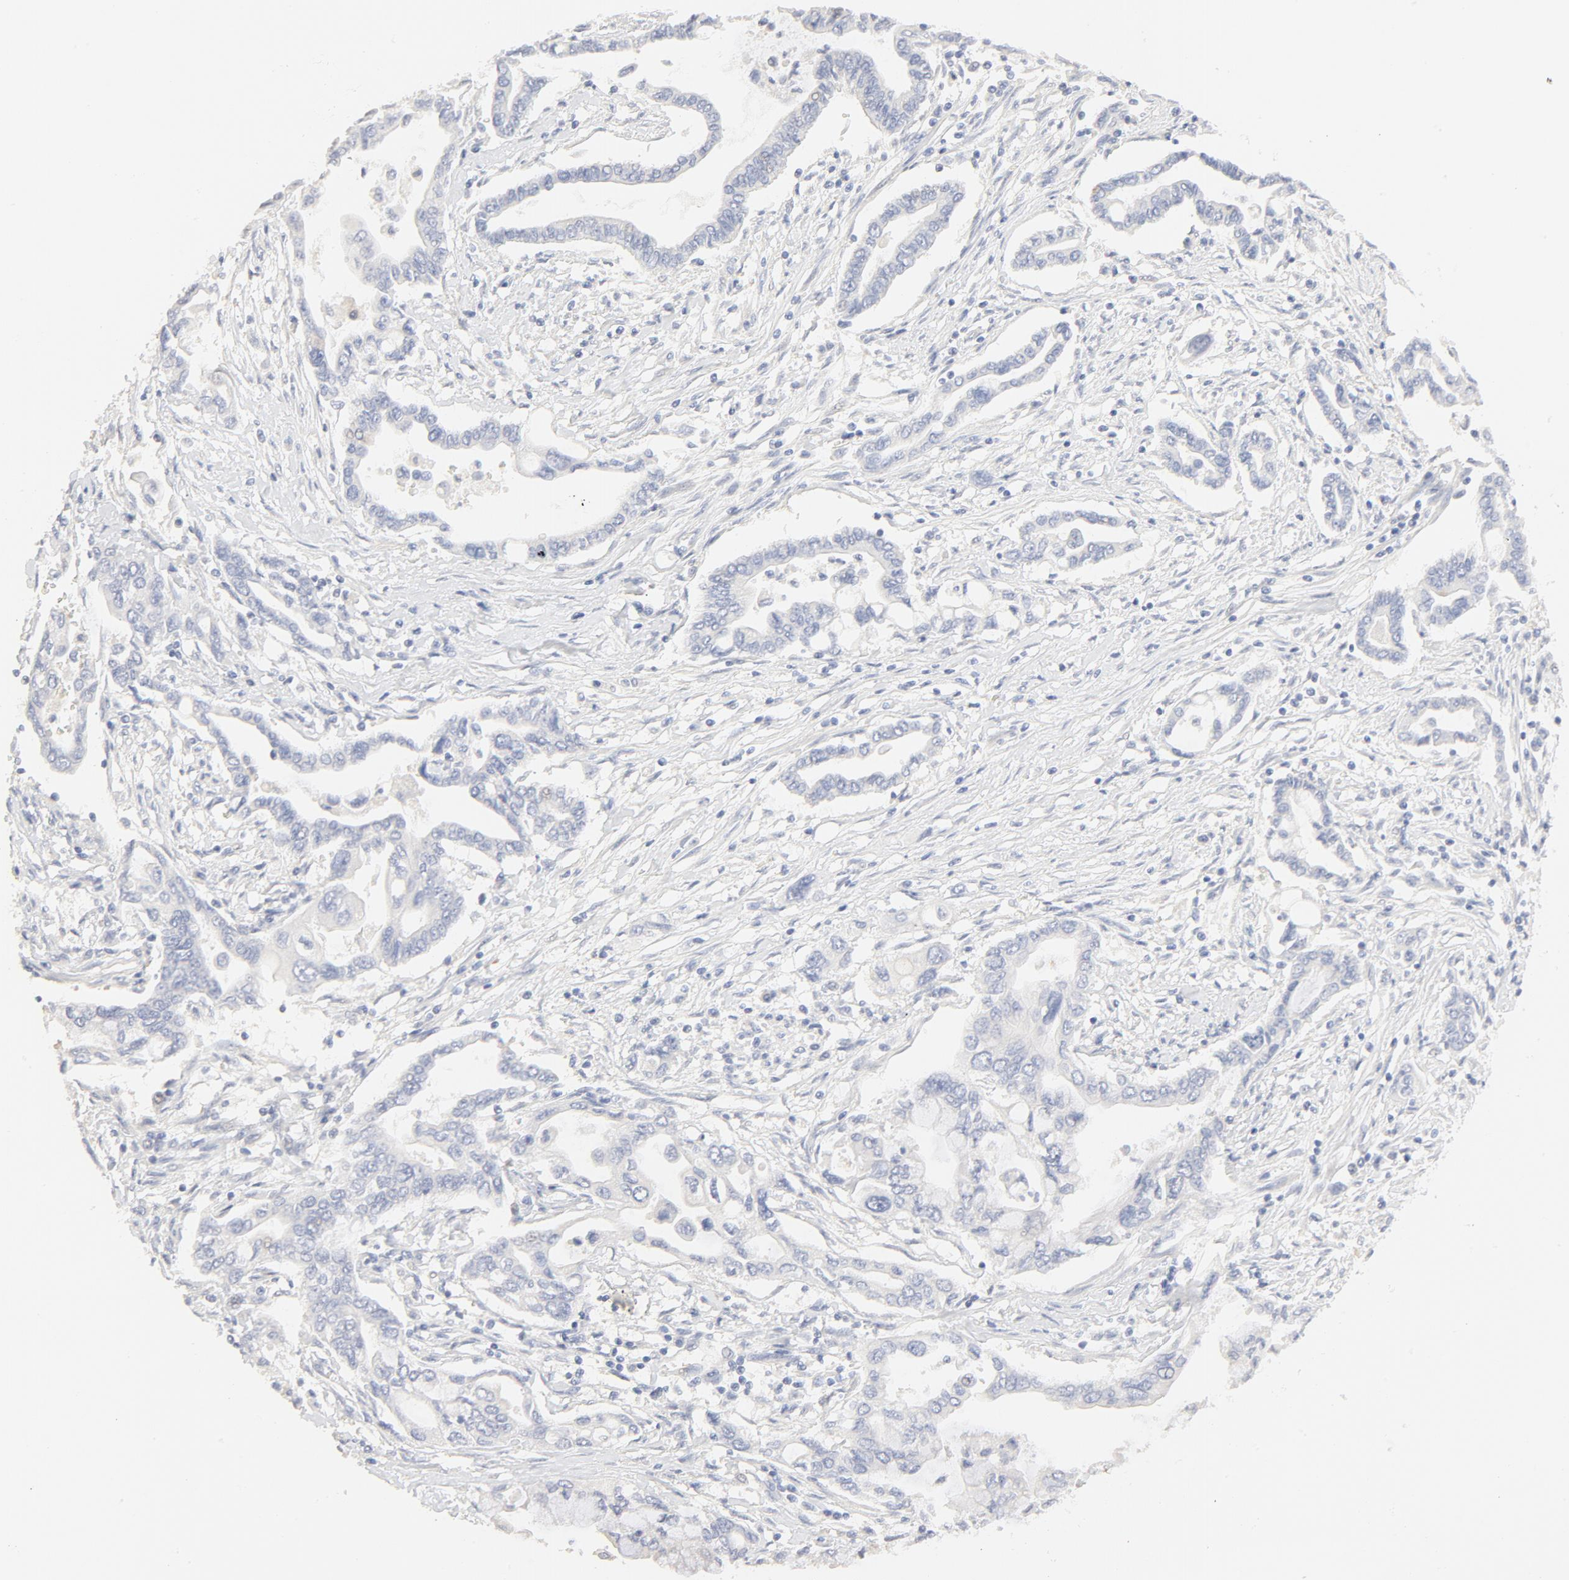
{"staining": {"intensity": "negative", "quantity": "none", "location": "none"}, "tissue": "pancreatic cancer", "cell_type": "Tumor cells", "image_type": "cancer", "snomed": [{"axis": "morphology", "description": "Adenocarcinoma, NOS"}, {"axis": "topography", "description": "Pancreas"}], "caption": "Human pancreatic cancer stained for a protein using immunohistochemistry shows no positivity in tumor cells.", "gene": "FCGBP", "patient": {"sex": "female", "age": 57}}